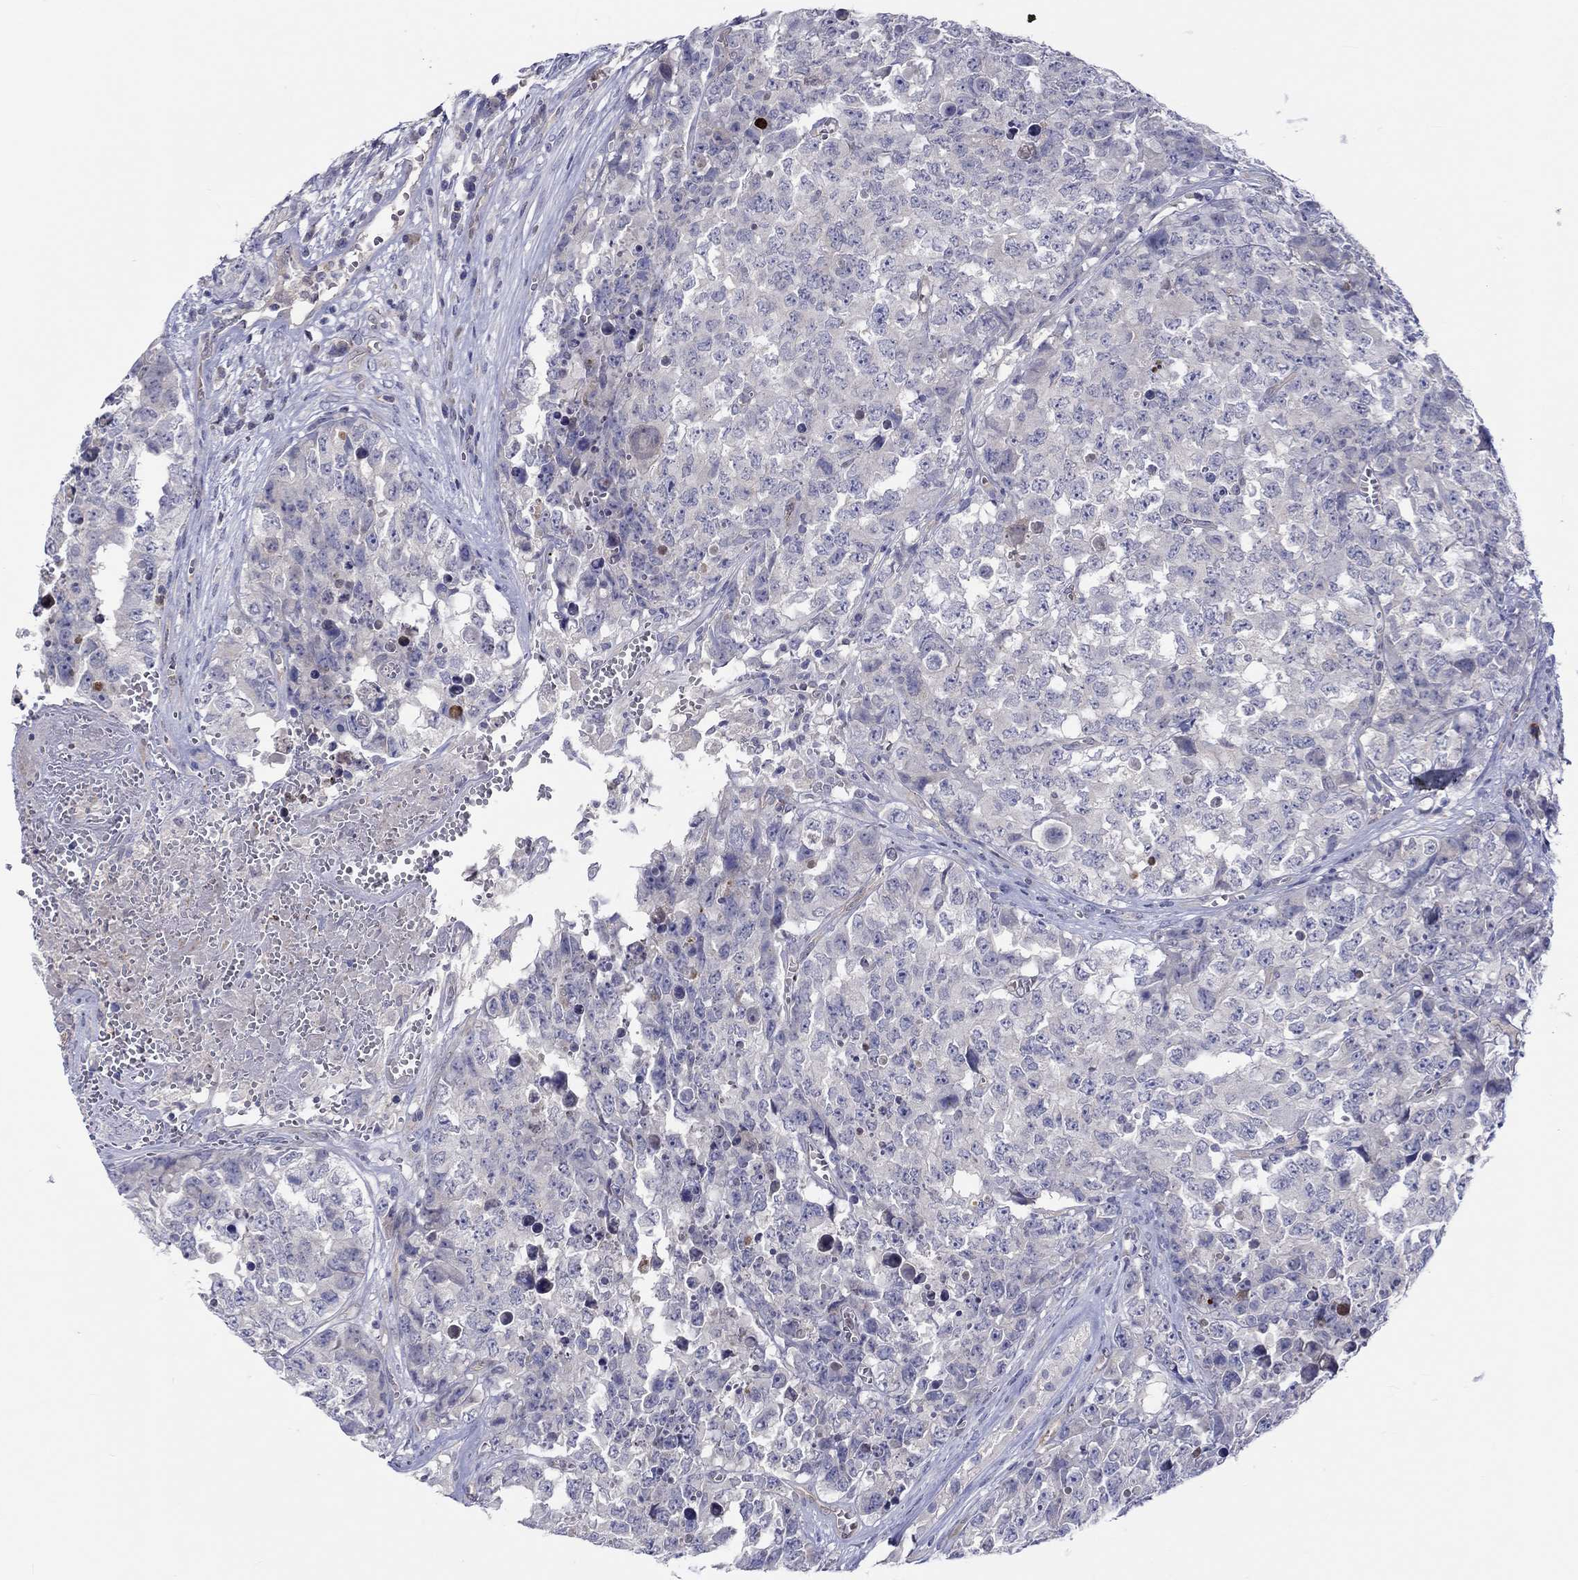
{"staining": {"intensity": "negative", "quantity": "none", "location": "none"}, "tissue": "testis cancer", "cell_type": "Tumor cells", "image_type": "cancer", "snomed": [{"axis": "morphology", "description": "Carcinoma, Embryonal, NOS"}, {"axis": "topography", "description": "Testis"}], "caption": "Immunohistochemical staining of human testis cancer demonstrates no significant positivity in tumor cells.", "gene": "ABCG4", "patient": {"sex": "male", "age": 23}}